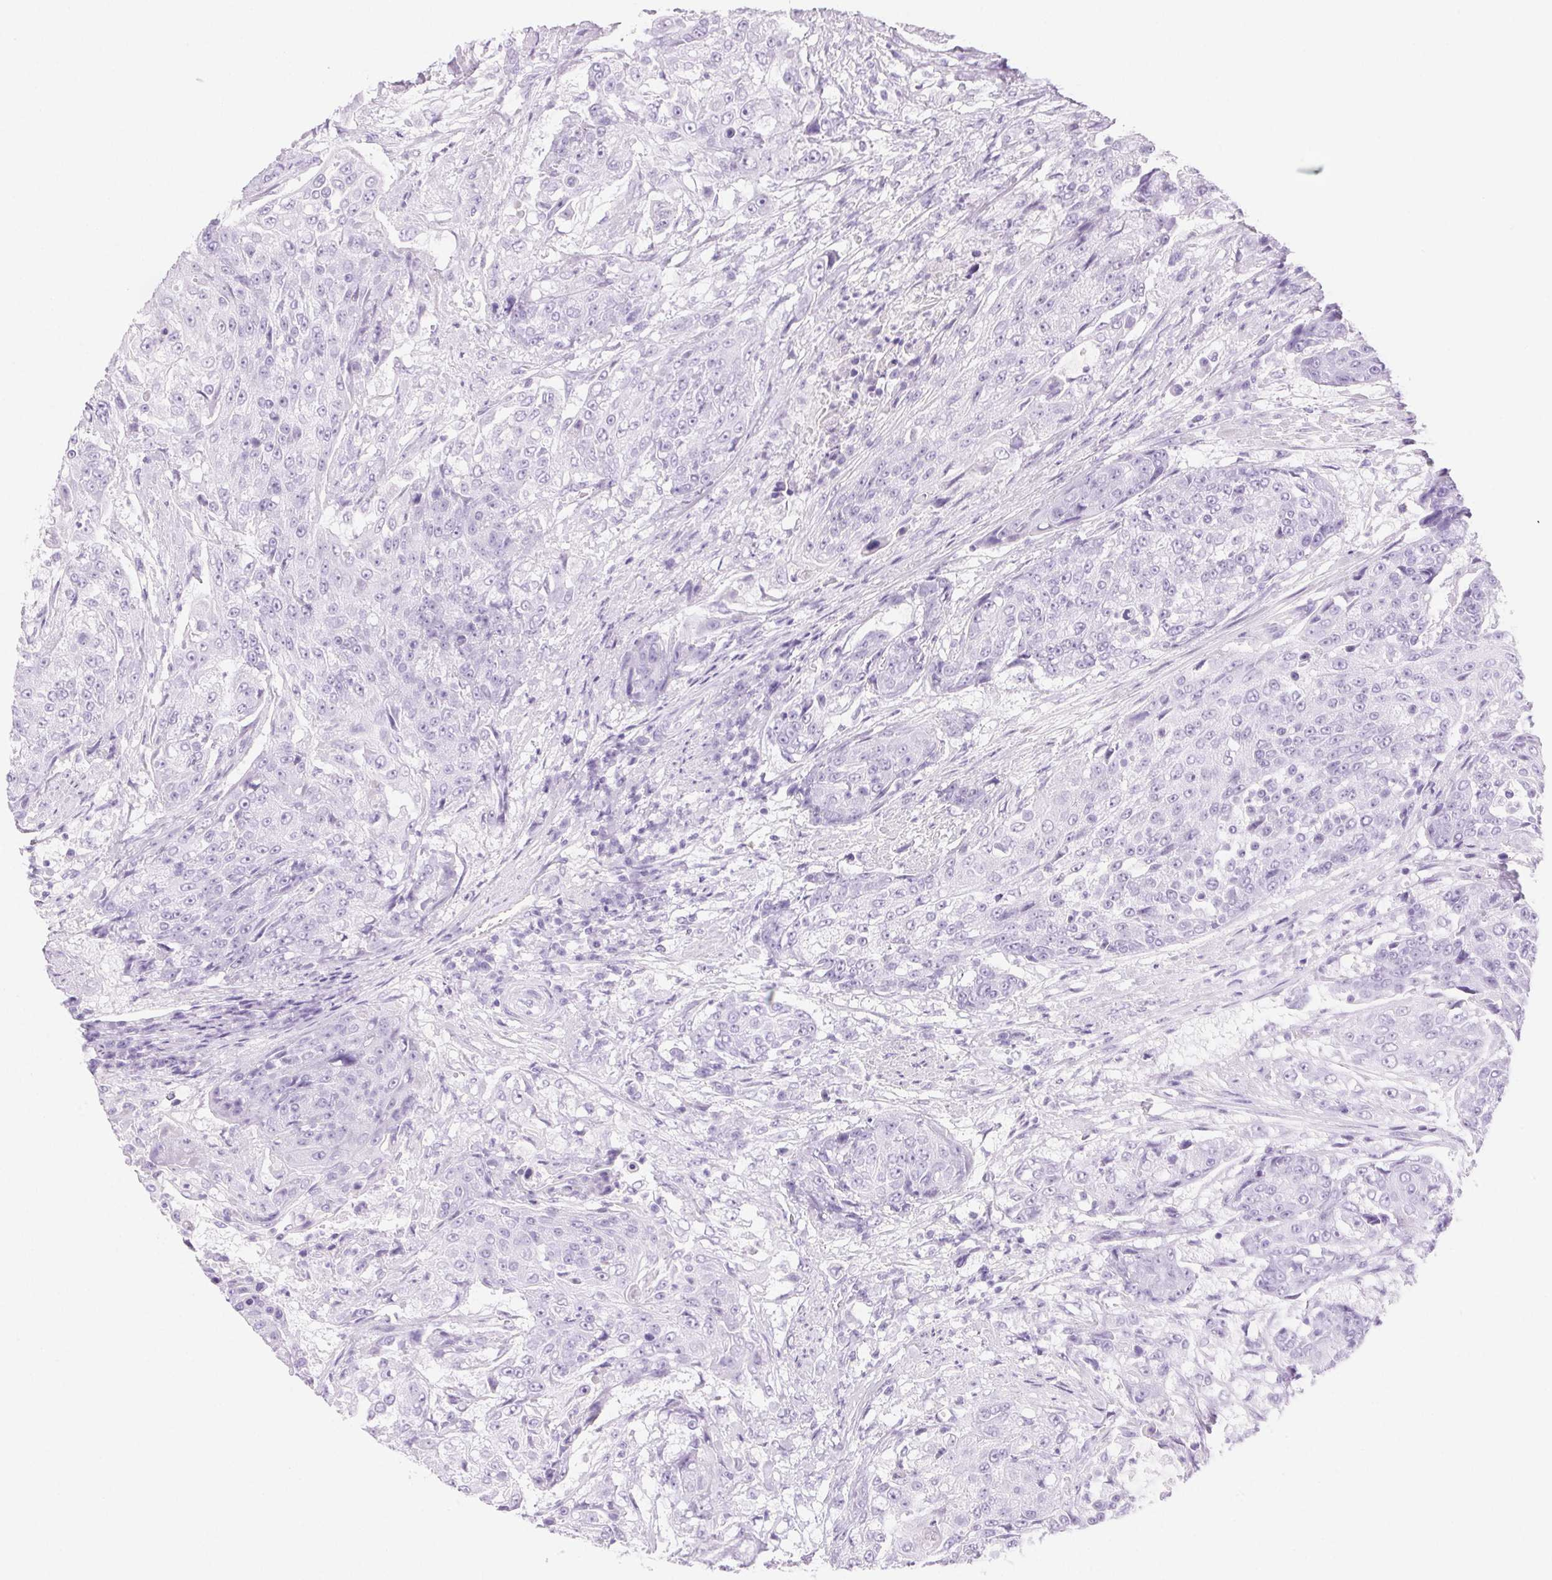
{"staining": {"intensity": "negative", "quantity": "none", "location": "none"}, "tissue": "urothelial cancer", "cell_type": "Tumor cells", "image_type": "cancer", "snomed": [{"axis": "morphology", "description": "Urothelial carcinoma, High grade"}, {"axis": "topography", "description": "Urinary bladder"}], "caption": "DAB (3,3'-diaminobenzidine) immunohistochemical staining of human urothelial cancer reveals no significant staining in tumor cells.", "gene": "CLDN16", "patient": {"sex": "female", "age": 63}}